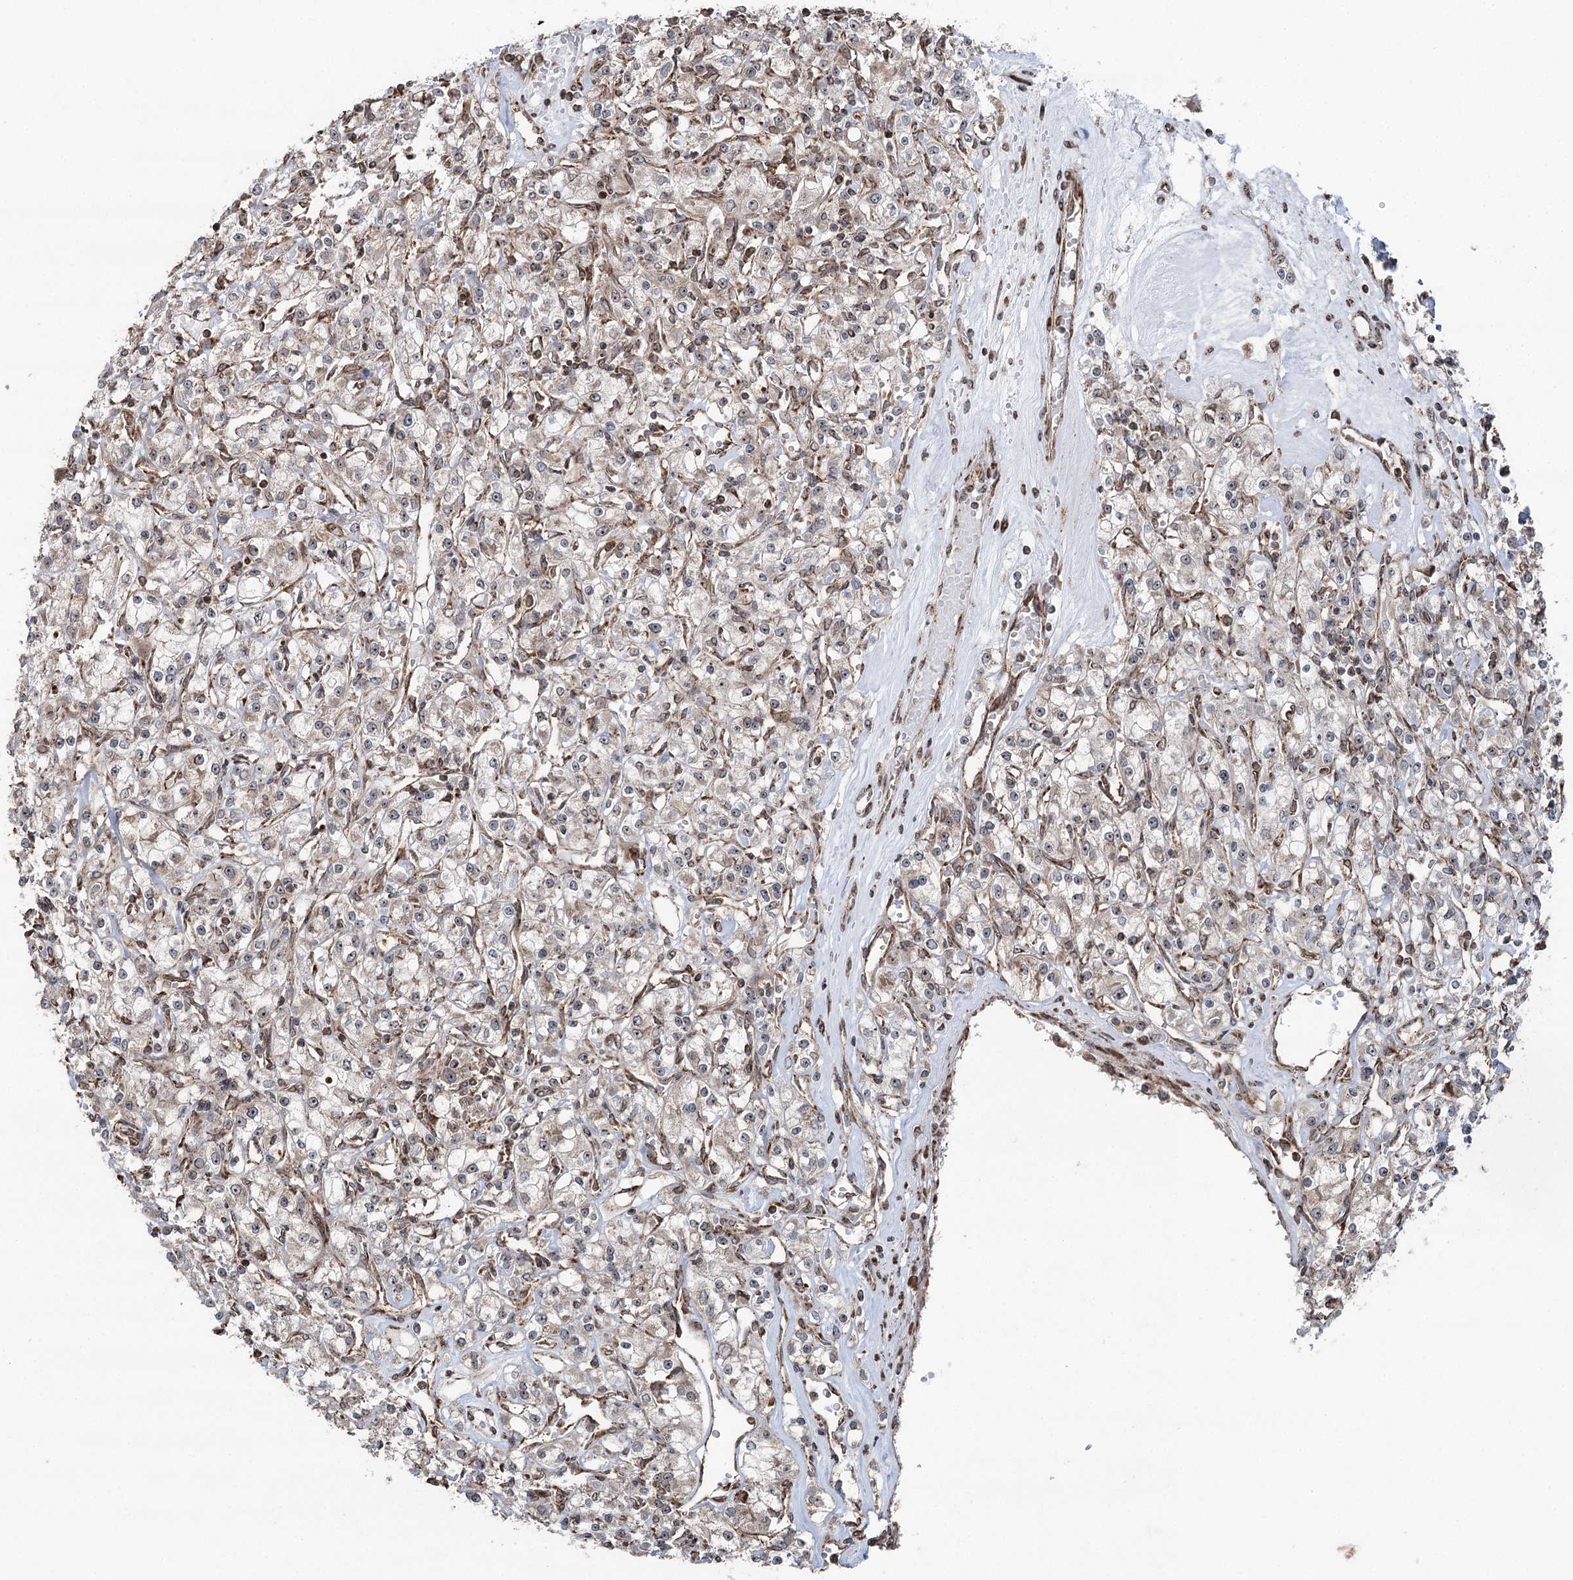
{"staining": {"intensity": "weak", "quantity": ">75%", "location": "cytoplasmic/membranous,nuclear"}, "tissue": "renal cancer", "cell_type": "Tumor cells", "image_type": "cancer", "snomed": [{"axis": "morphology", "description": "Adenocarcinoma, NOS"}, {"axis": "topography", "description": "Kidney"}], "caption": "Renal adenocarcinoma stained for a protein (brown) demonstrates weak cytoplasmic/membranous and nuclear positive positivity in approximately >75% of tumor cells.", "gene": "STEEP1", "patient": {"sex": "female", "age": 59}}